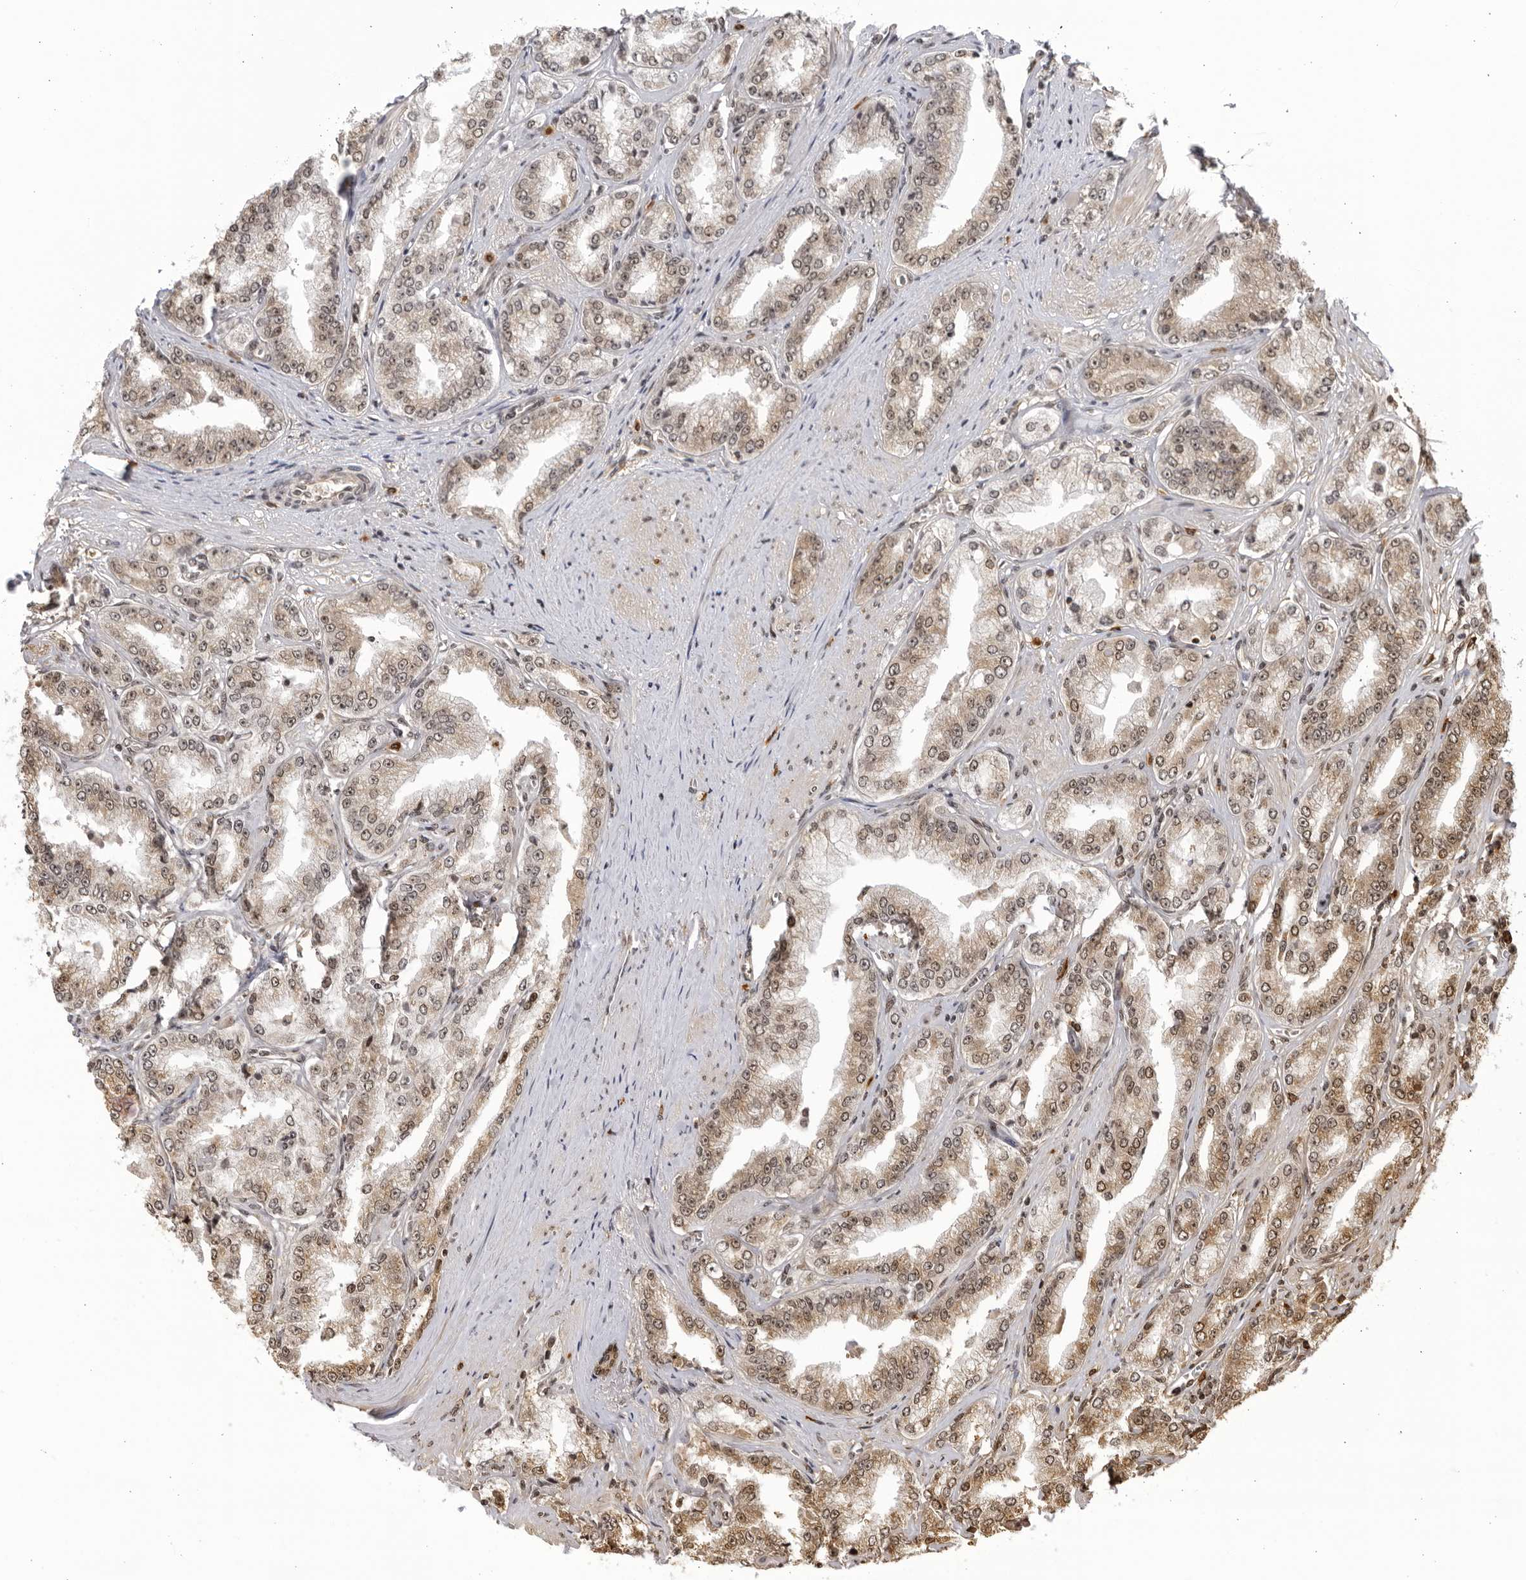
{"staining": {"intensity": "weak", "quantity": "25%-75%", "location": "cytoplasmic/membranous,nuclear"}, "tissue": "prostate cancer", "cell_type": "Tumor cells", "image_type": "cancer", "snomed": [{"axis": "morphology", "description": "Adenocarcinoma, High grade"}, {"axis": "topography", "description": "Prostate"}], "caption": "High-grade adenocarcinoma (prostate) stained with a protein marker exhibits weak staining in tumor cells.", "gene": "RASGEF1C", "patient": {"sex": "male", "age": 71}}